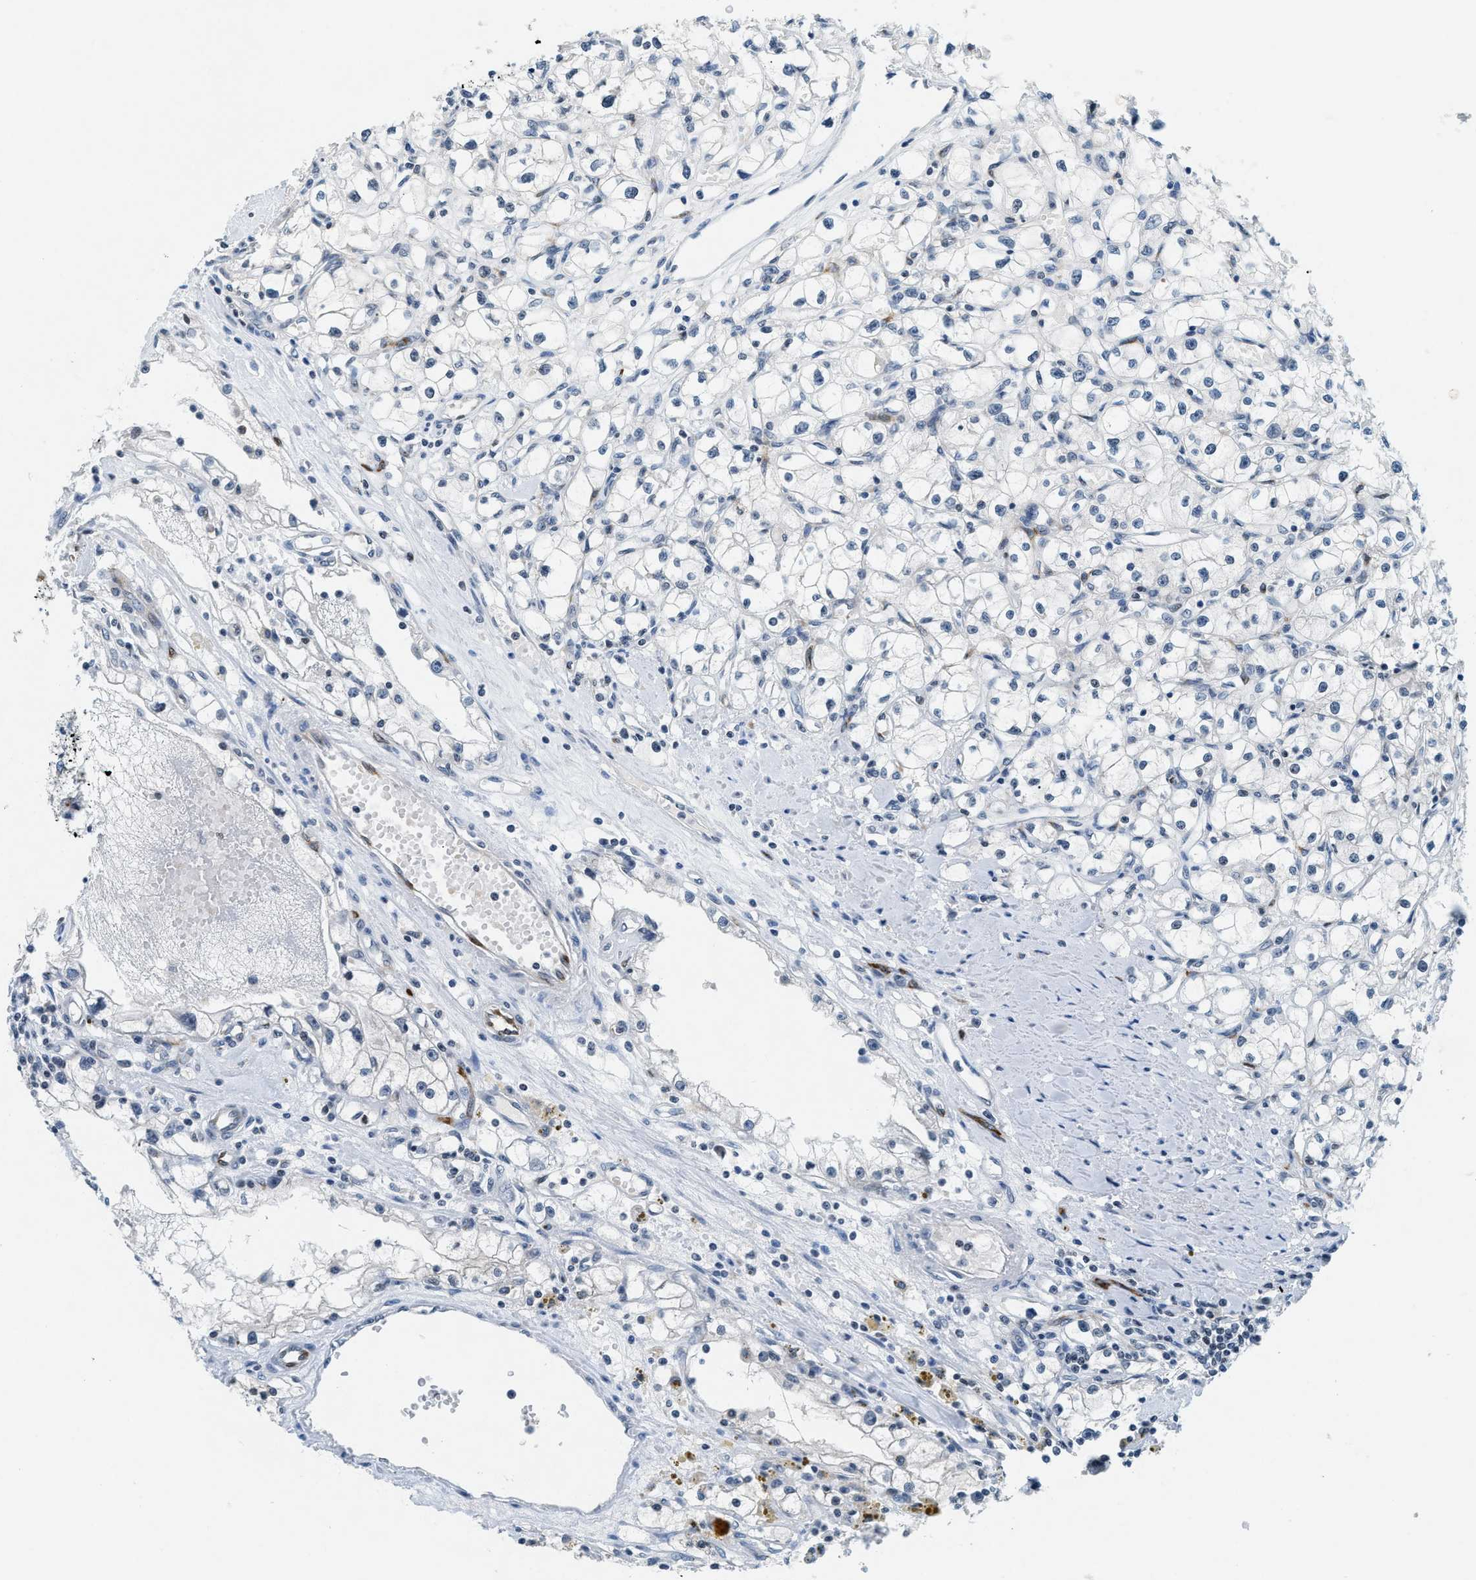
{"staining": {"intensity": "negative", "quantity": "none", "location": "none"}, "tissue": "renal cancer", "cell_type": "Tumor cells", "image_type": "cancer", "snomed": [{"axis": "morphology", "description": "Adenocarcinoma, NOS"}, {"axis": "topography", "description": "Kidney"}], "caption": "An IHC histopathology image of renal cancer (adenocarcinoma) is shown. There is no staining in tumor cells of renal cancer (adenocarcinoma).", "gene": "UVRAG", "patient": {"sex": "male", "age": 56}}